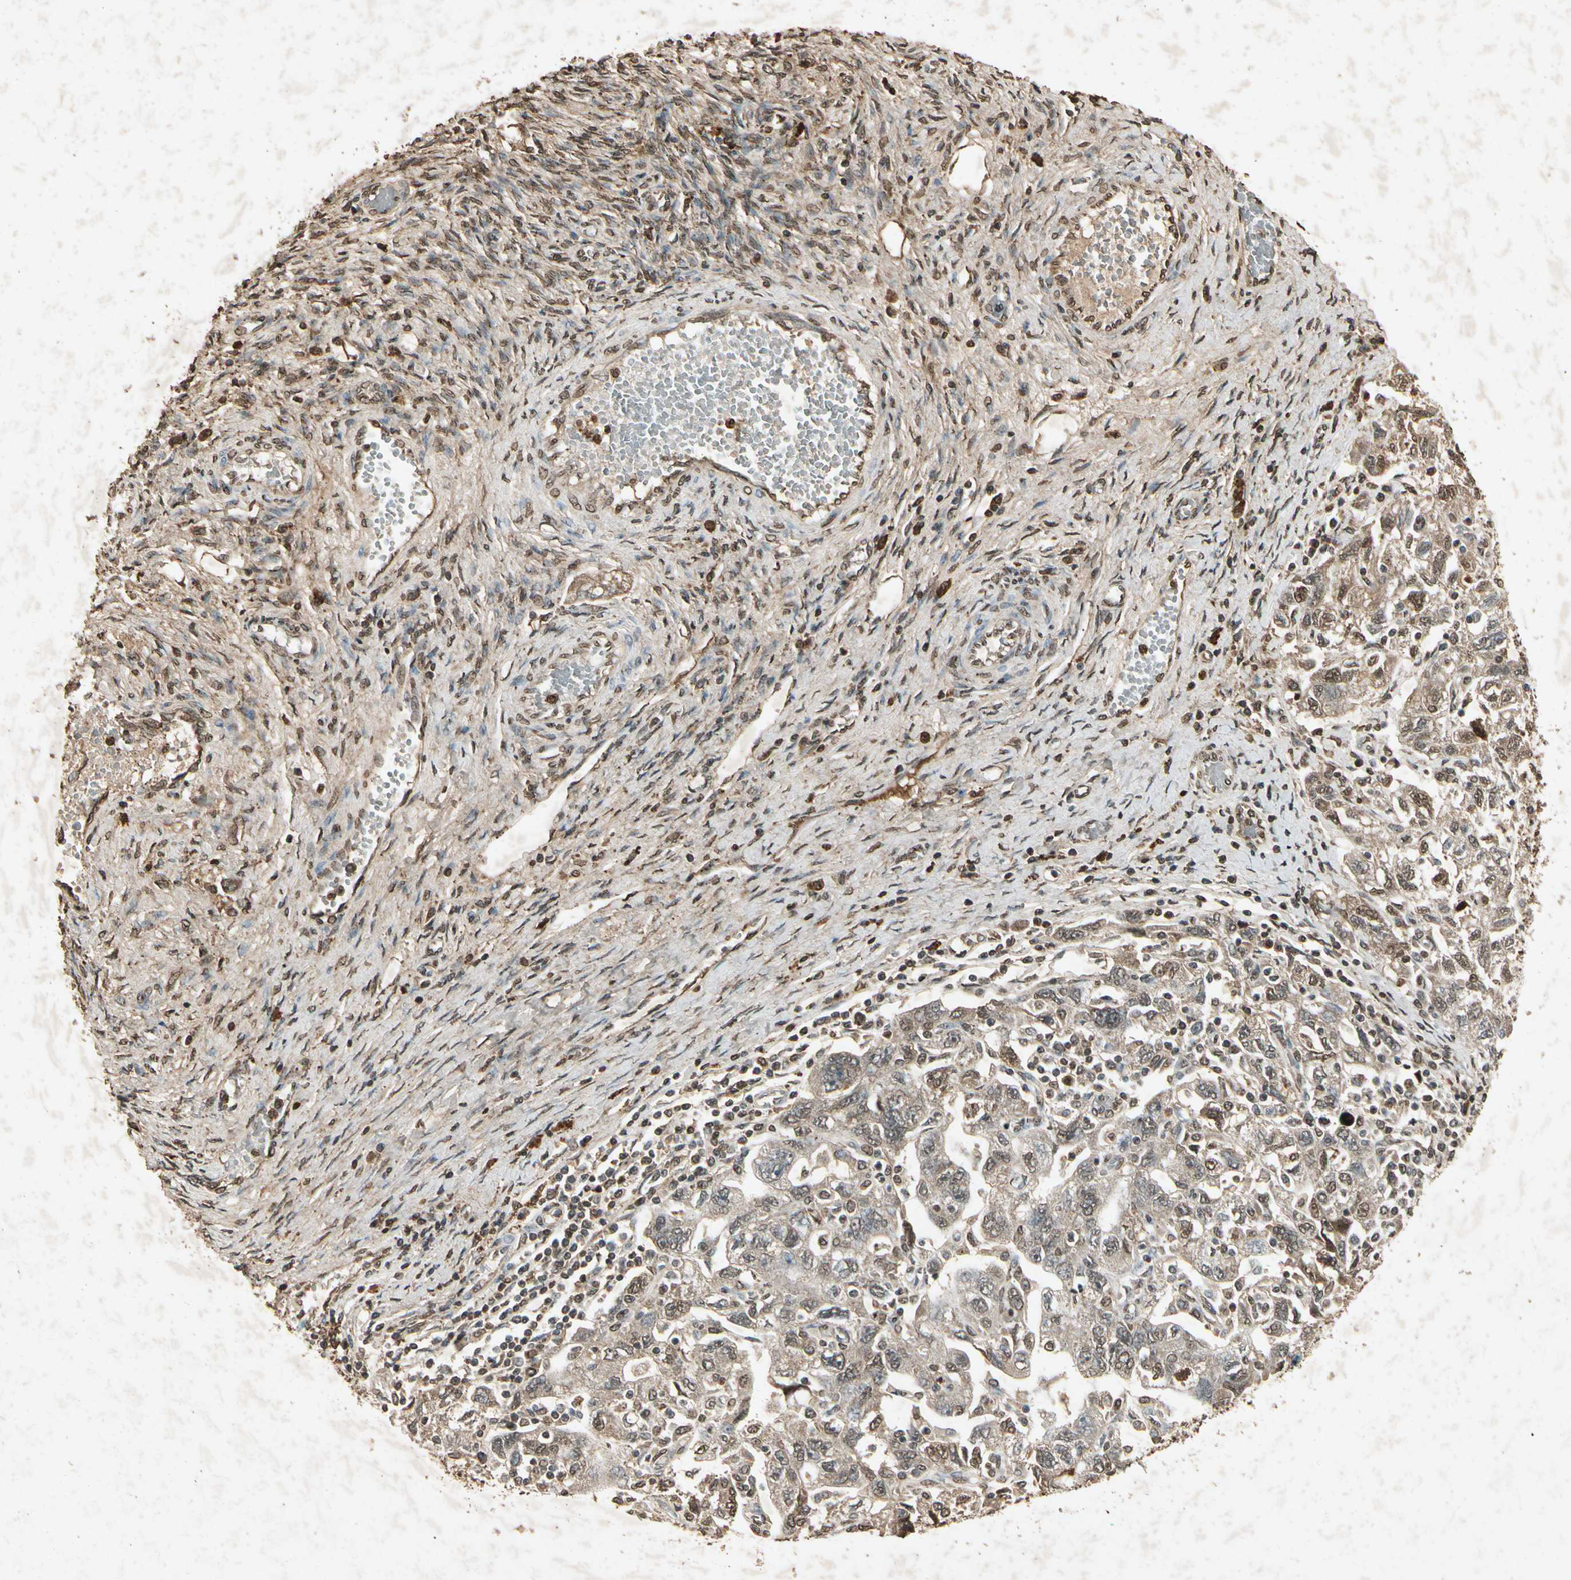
{"staining": {"intensity": "moderate", "quantity": ">75%", "location": "cytoplasmic/membranous"}, "tissue": "ovarian cancer", "cell_type": "Tumor cells", "image_type": "cancer", "snomed": [{"axis": "morphology", "description": "Carcinoma, NOS"}, {"axis": "morphology", "description": "Cystadenocarcinoma, serous, NOS"}, {"axis": "topography", "description": "Ovary"}], "caption": "Ovarian cancer was stained to show a protein in brown. There is medium levels of moderate cytoplasmic/membranous staining in approximately >75% of tumor cells.", "gene": "GC", "patient": {"sex": "female", "age": 69}}